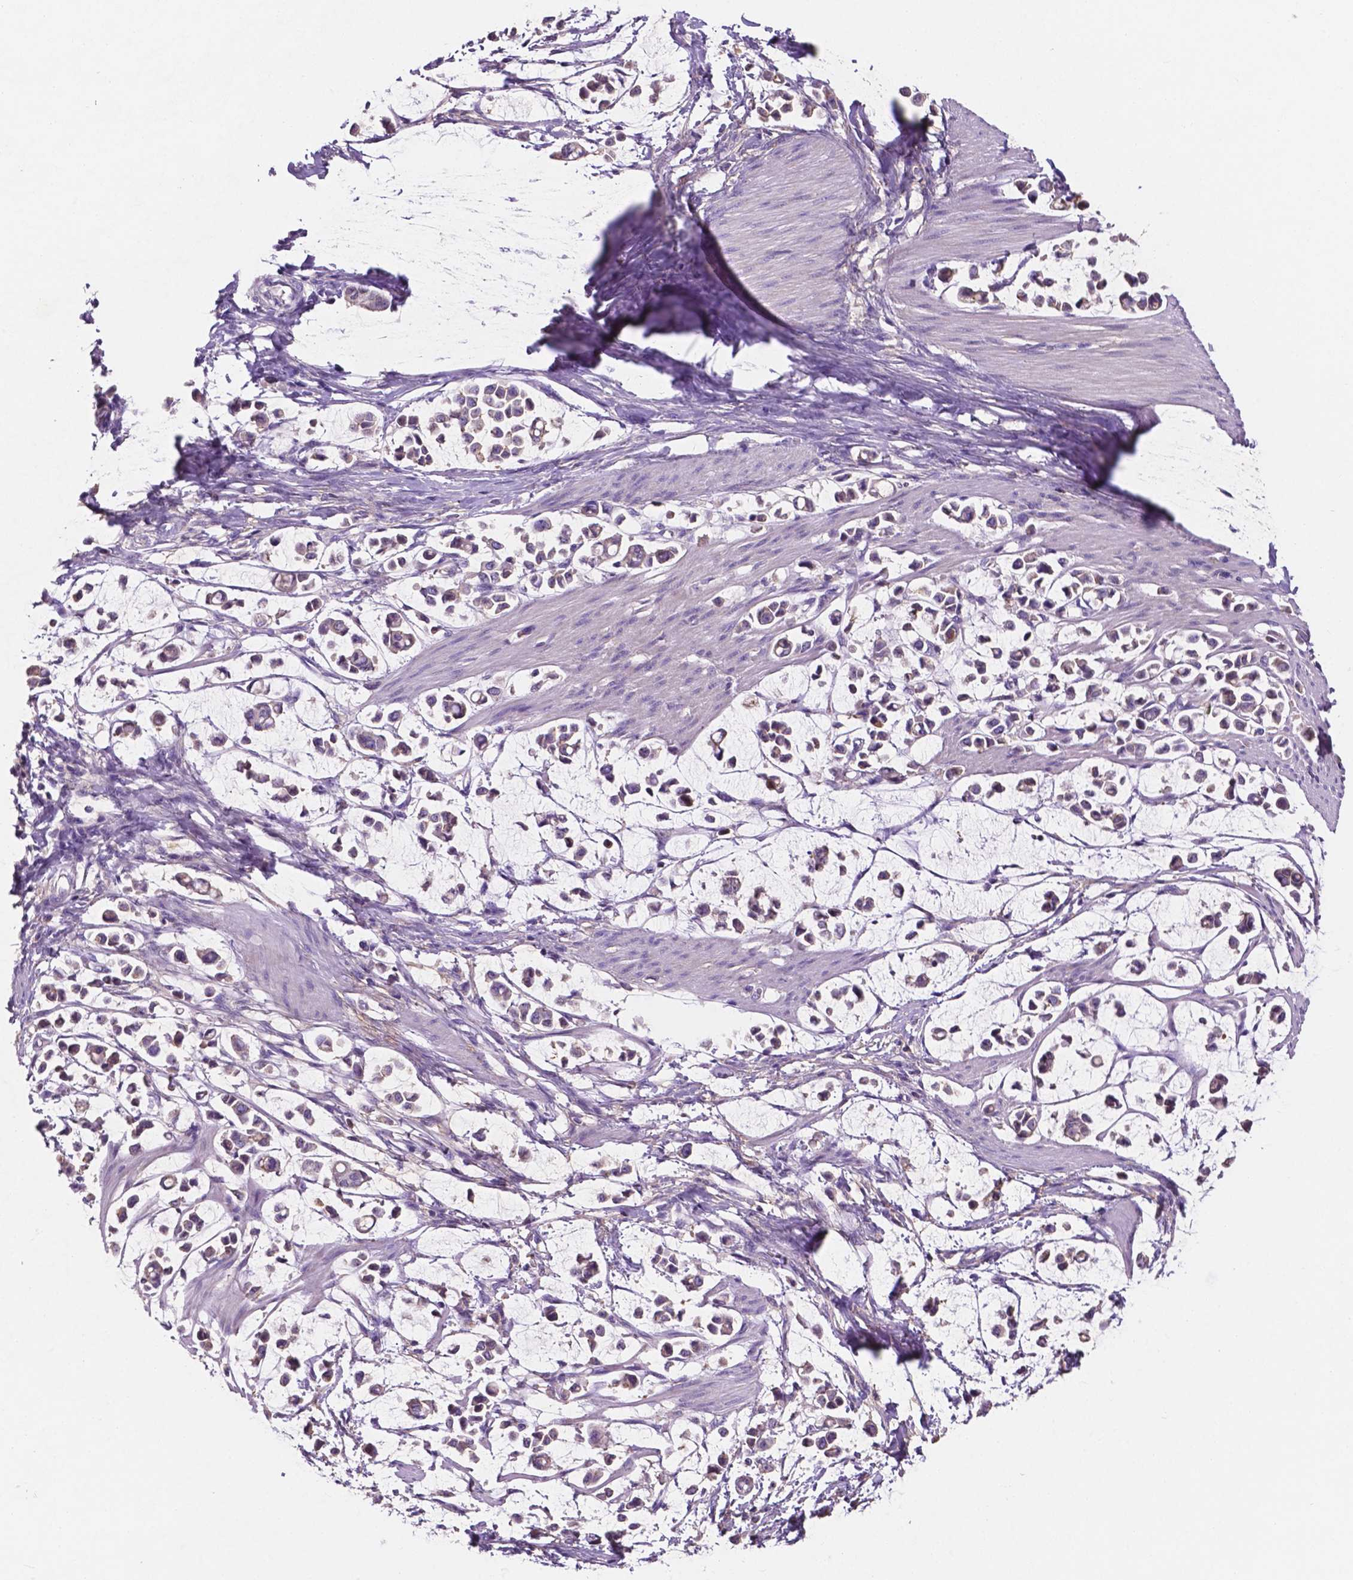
{"staining": {"intensity": "weak", "quantity": "<25%", "location": "cytoplasmic/membranous"}, "tissue": "stomach cancer", "cell_type": "Tumor cells", "image_type": "cancer", "snomed": [{"axis": "morphology", "description": "Adenocarcinoma, NOS"}, {"axis": "topography", "description": "Stomach"}], "caption": "The histopathology image exhibits no significant expression in tumor cells of adenocarcinoma (stomach).", "gene": "MKRN2OS", "patient": {"sex": "male", "age": 82}}